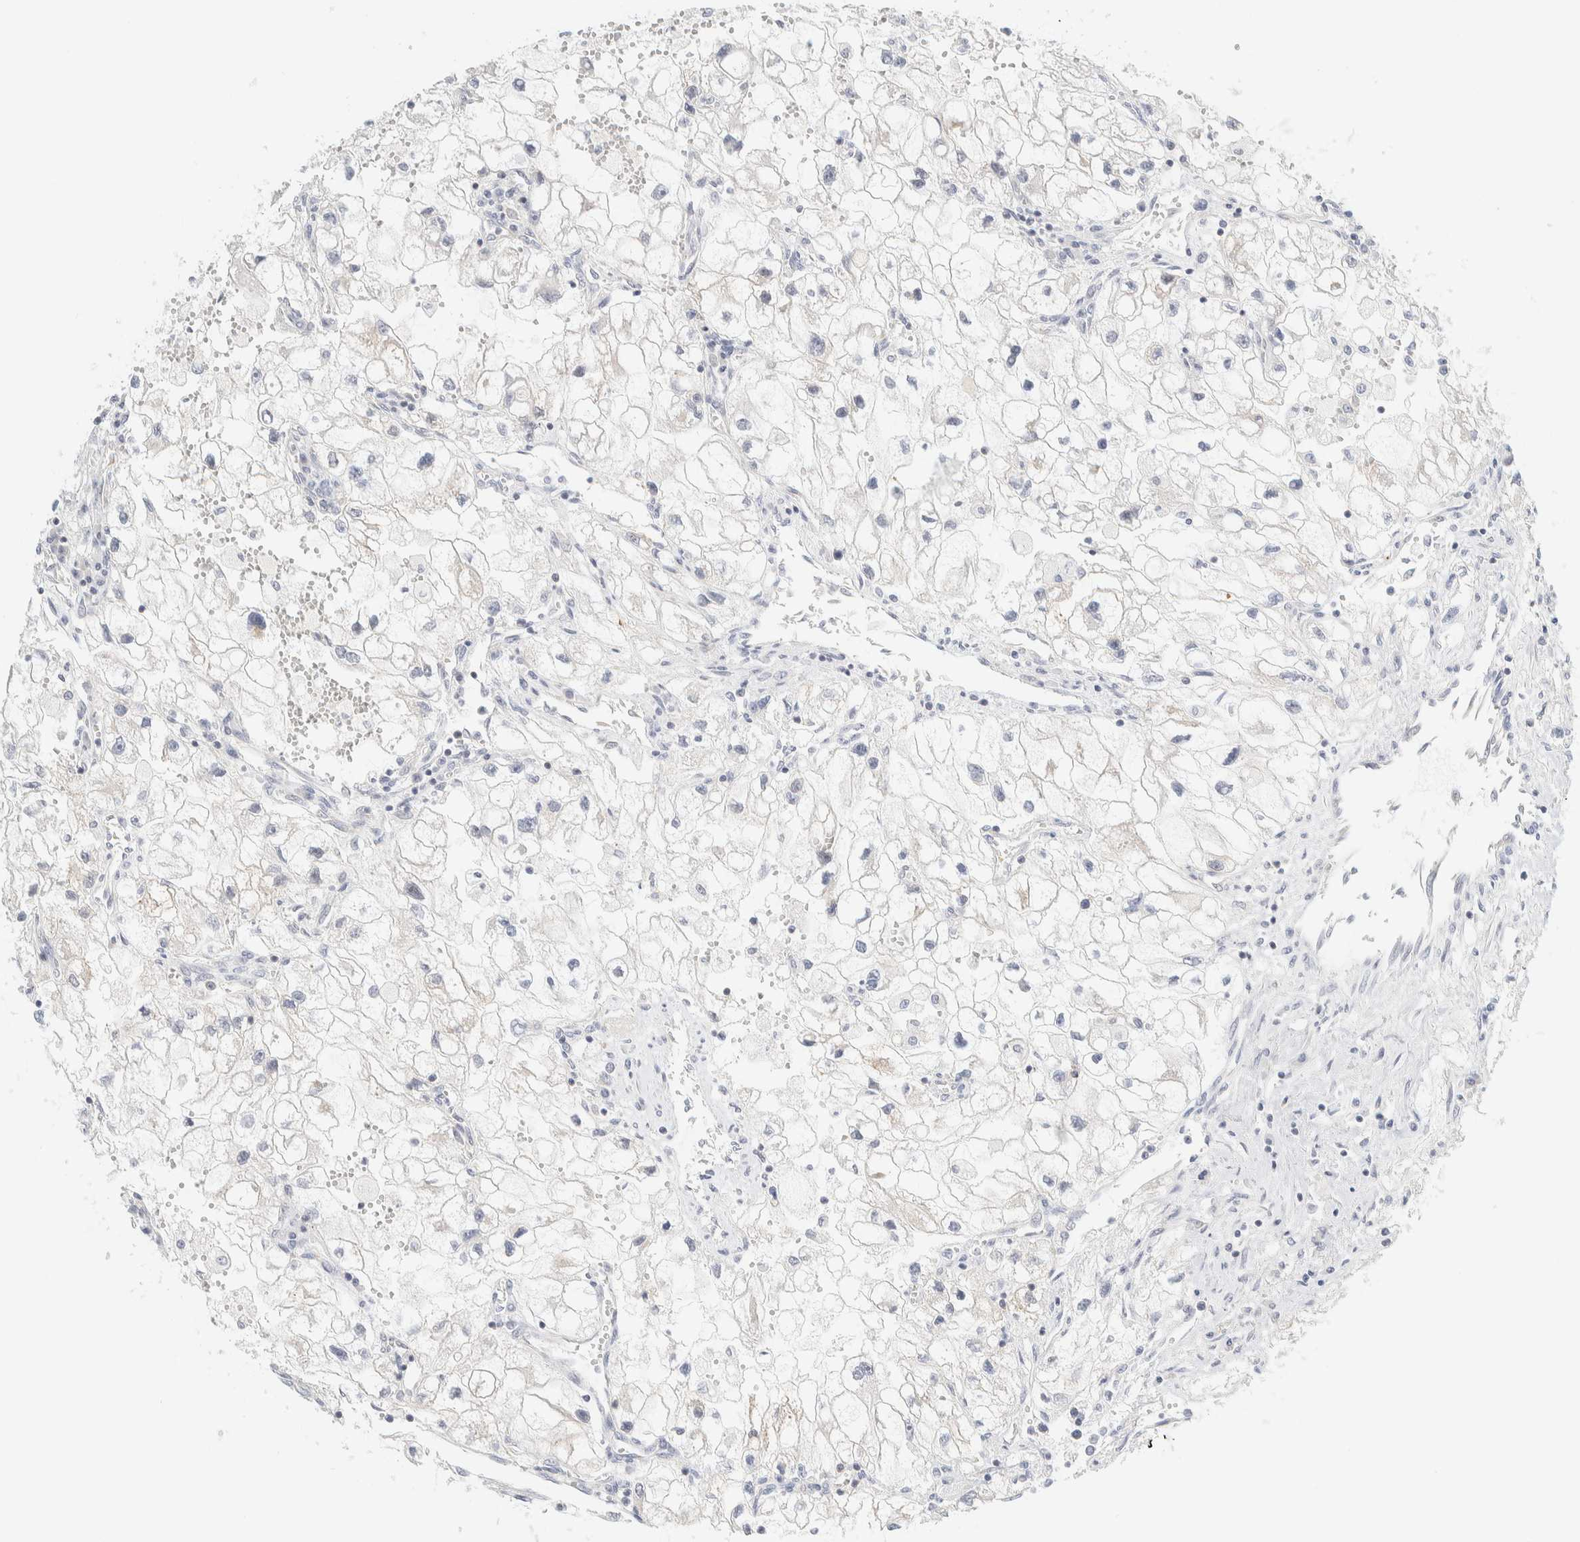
{"staining": {"intensity": "negative", "quantity": "none", "location": "none"}, "tissue": "renal cancer", "cell_type": "Tumor cells", "image_type": "cancer", "snomed": [{"axis": "morphology", "description": "Adenocarcinoma, NOS"}, {"axis": "topography", "description": "Kidney"}], "caption": "DAB (3,3'-diaminobenzidine) immunohistochemical staining of human renal cancer displays no significant staining in tumor cells.", "gene": "PCYT2", "patient": {"sex": "female", "age": 70}}